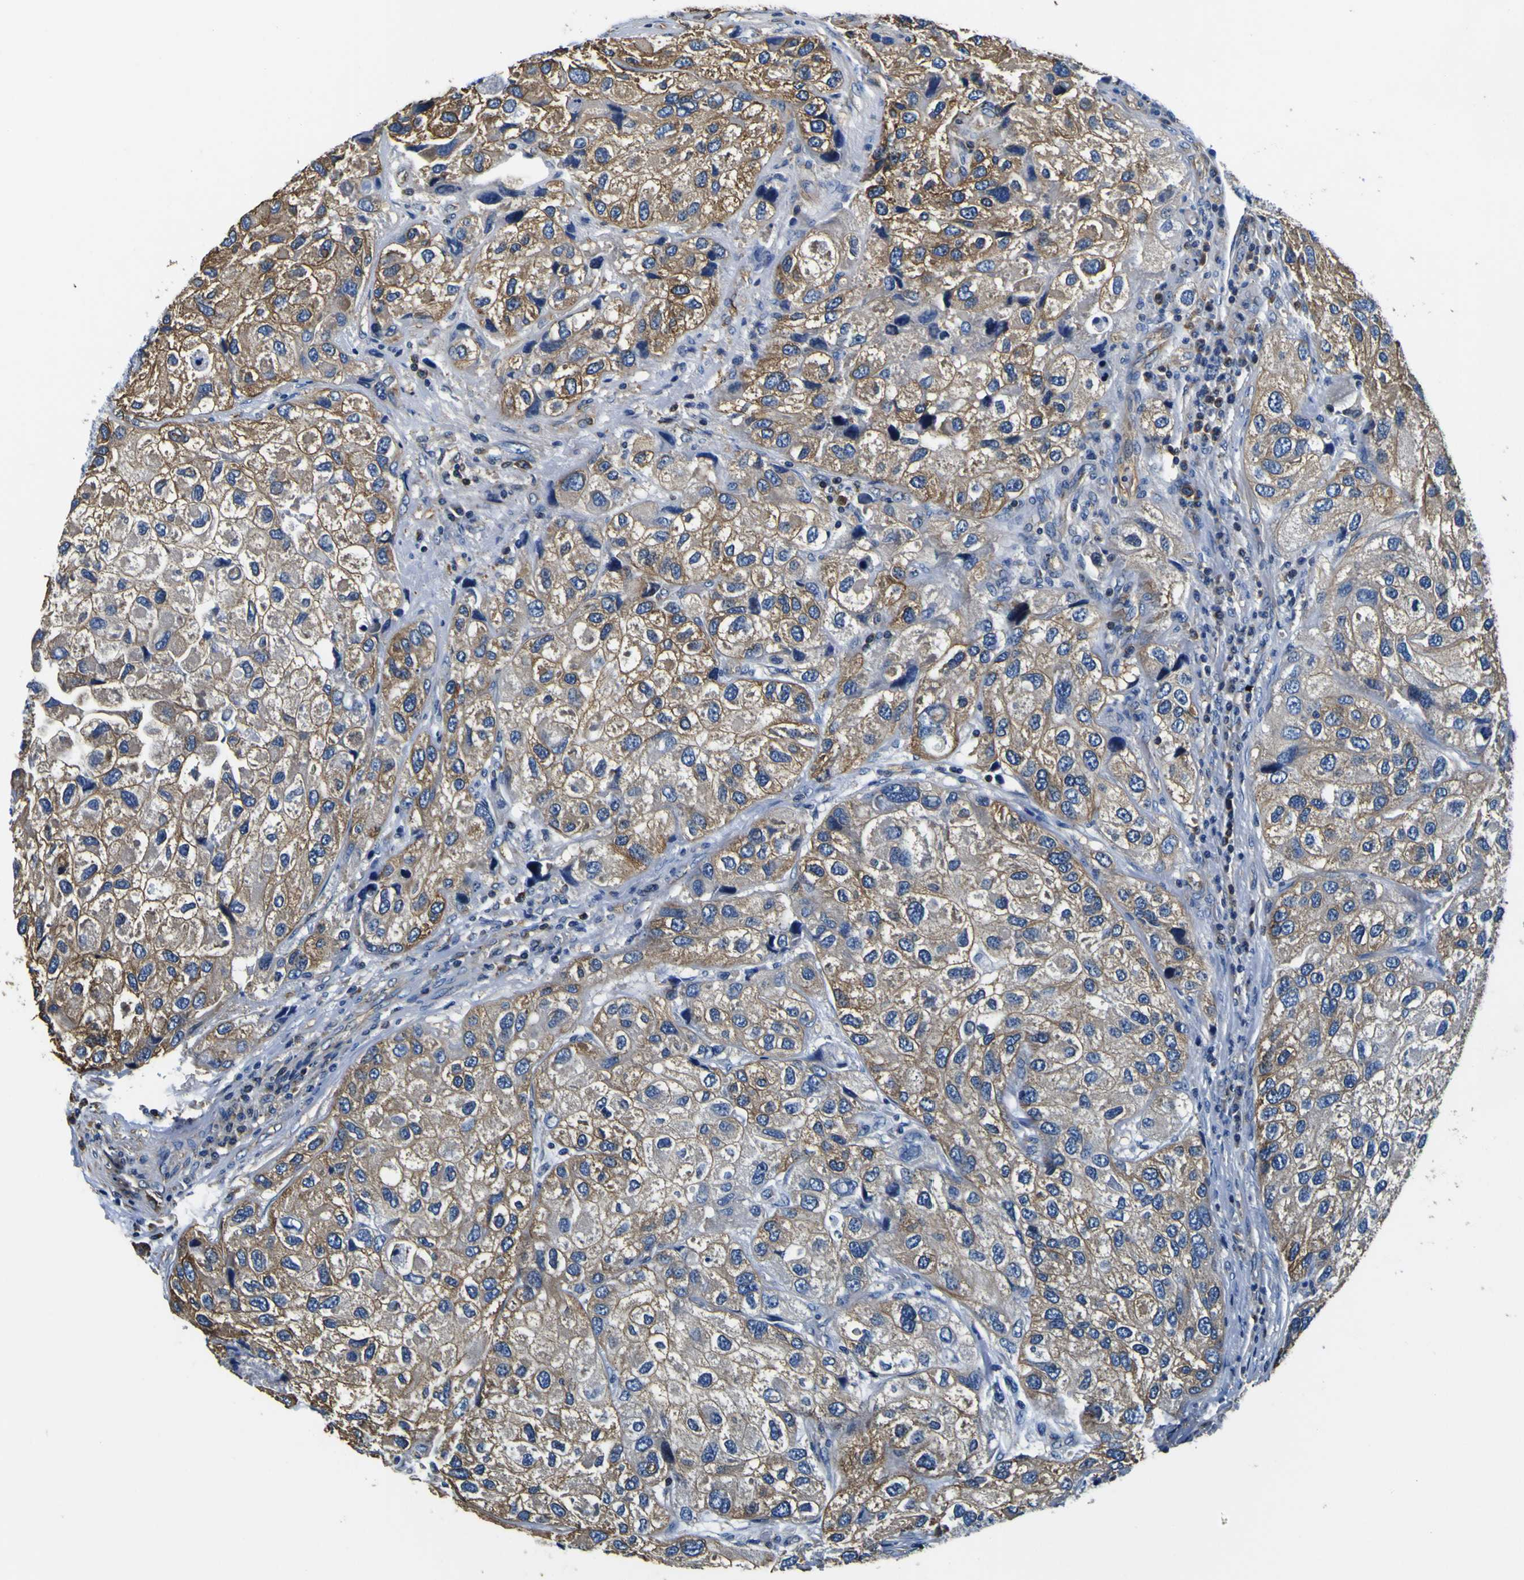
{"staining": {"intensity": "moderate", "quantity": ">75%", "location": "cytoplasmic/membranous"}, "tissue": "urothelial cancer", "cell_type": "Tumor cells", "image_type": "cancer", "snomed": [{"axis": "morphology", "description": "Urothelial carcinoma, High grade"}, {"axis": "topography", "description": "Urinary bladder"}], "caption": "Approximately >75% of tumor cells in human urothelial carcinoma (high-grade) show moderate cytoplasmic/membranous protein expression as visualized by brown immunohistochemical staining.", "gene": "TUBA1B", "patient": {"sex": "female", "age": 64}}